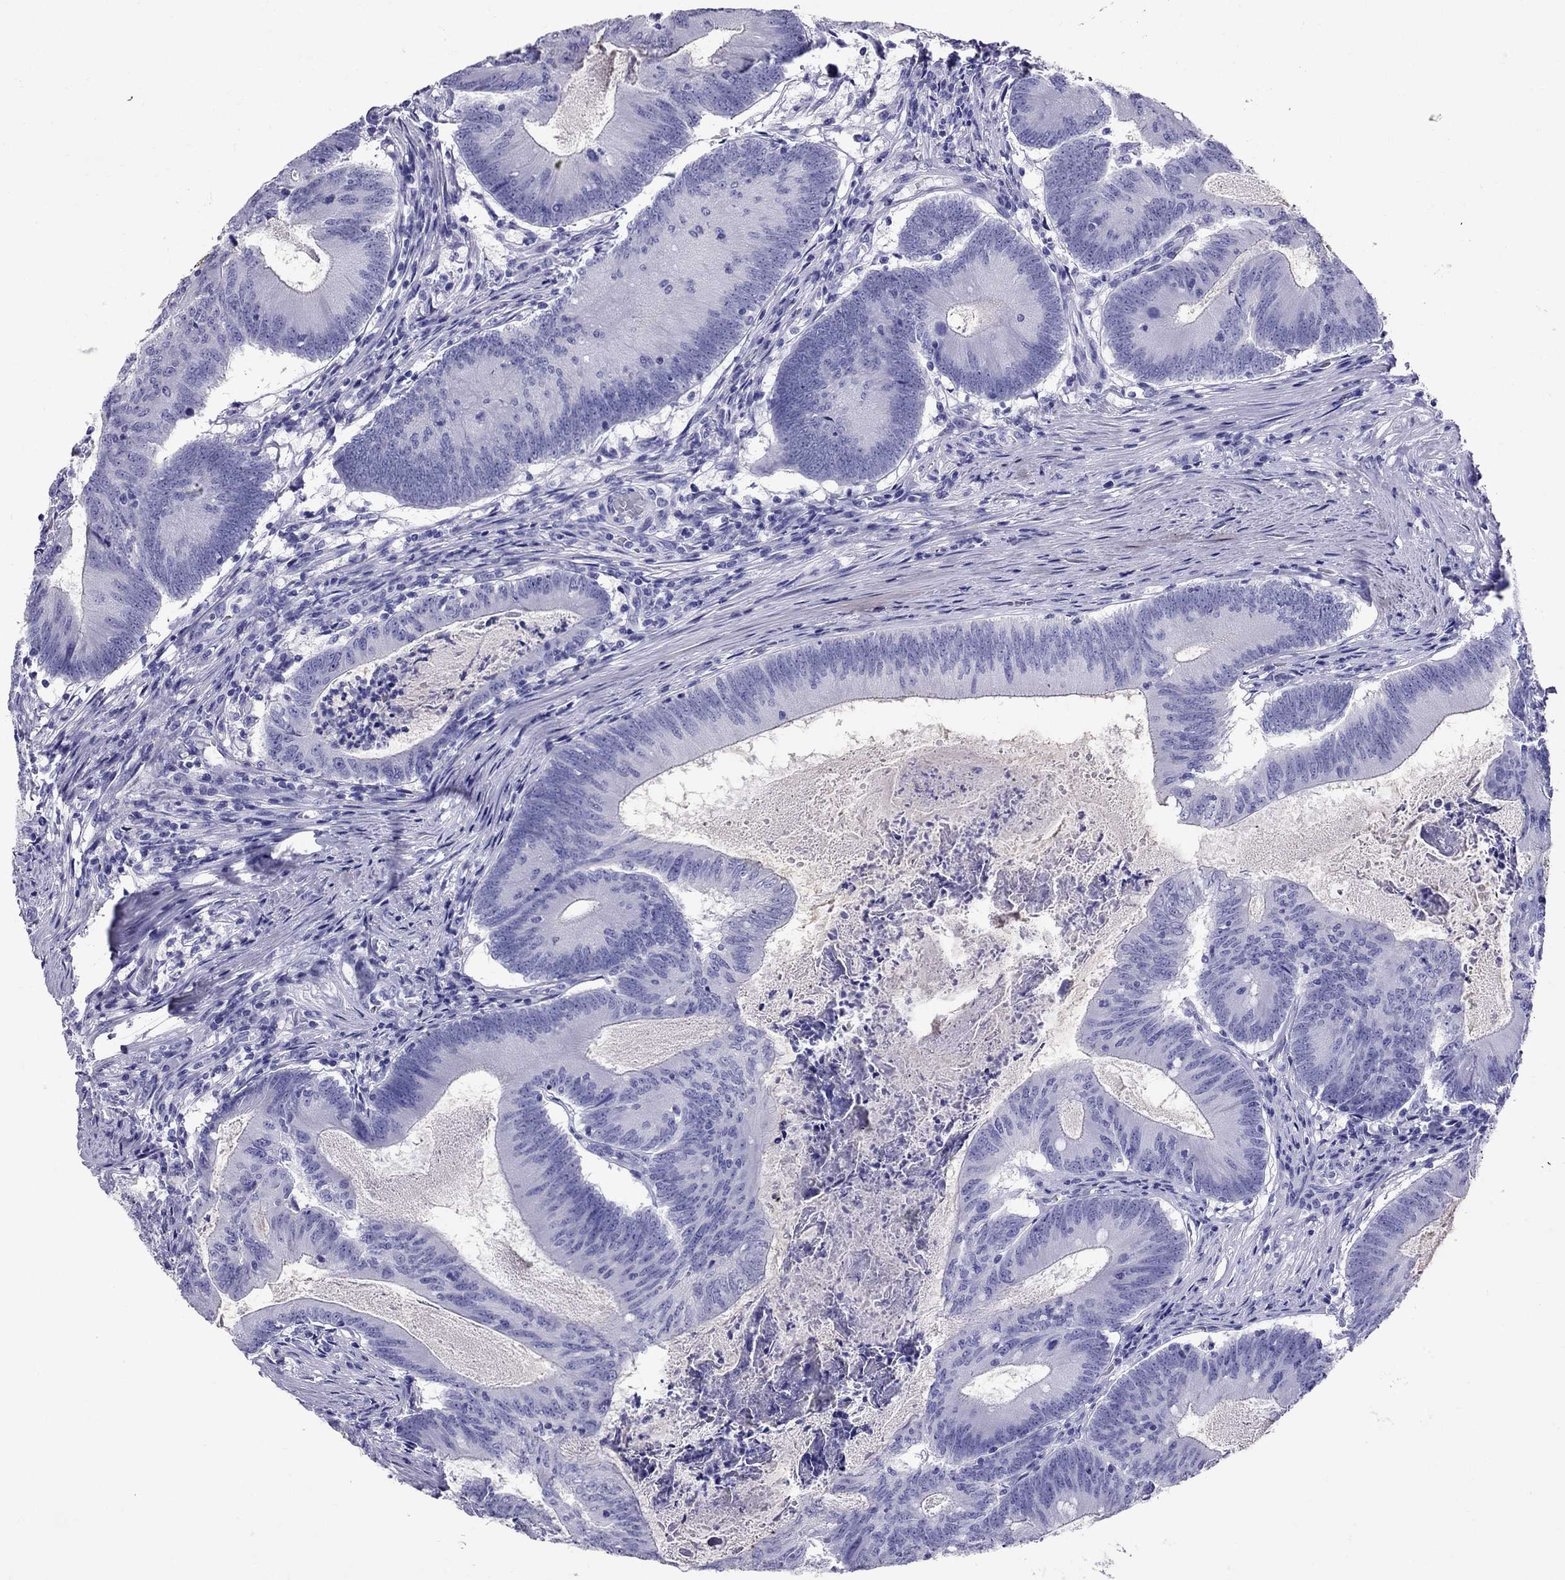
{"staining": {"intensity": "negative", "quantity": "none", "location": "none"}, "tissue": "colorectal cancer", "cell_type": "Tumor cells", "image_type": "cancer", "snomed": [{"axis": "morphology", "description": "Adenocarcinoma, NOS"}, {"axis": "topography", "description": "Colon"}], "caption": "Immunohistochemistry (IHC) photomicrograph of neoplastic tissue: human adenocarcinoma (colorectal) stained with DAB (3,3'-diaminobenzidine) exhibits no significant protein positivity in tumor cells. Nuclei are stained in blue.", "gene": "AVPR1B", "patient": {"sex": "female", "age": 70}}